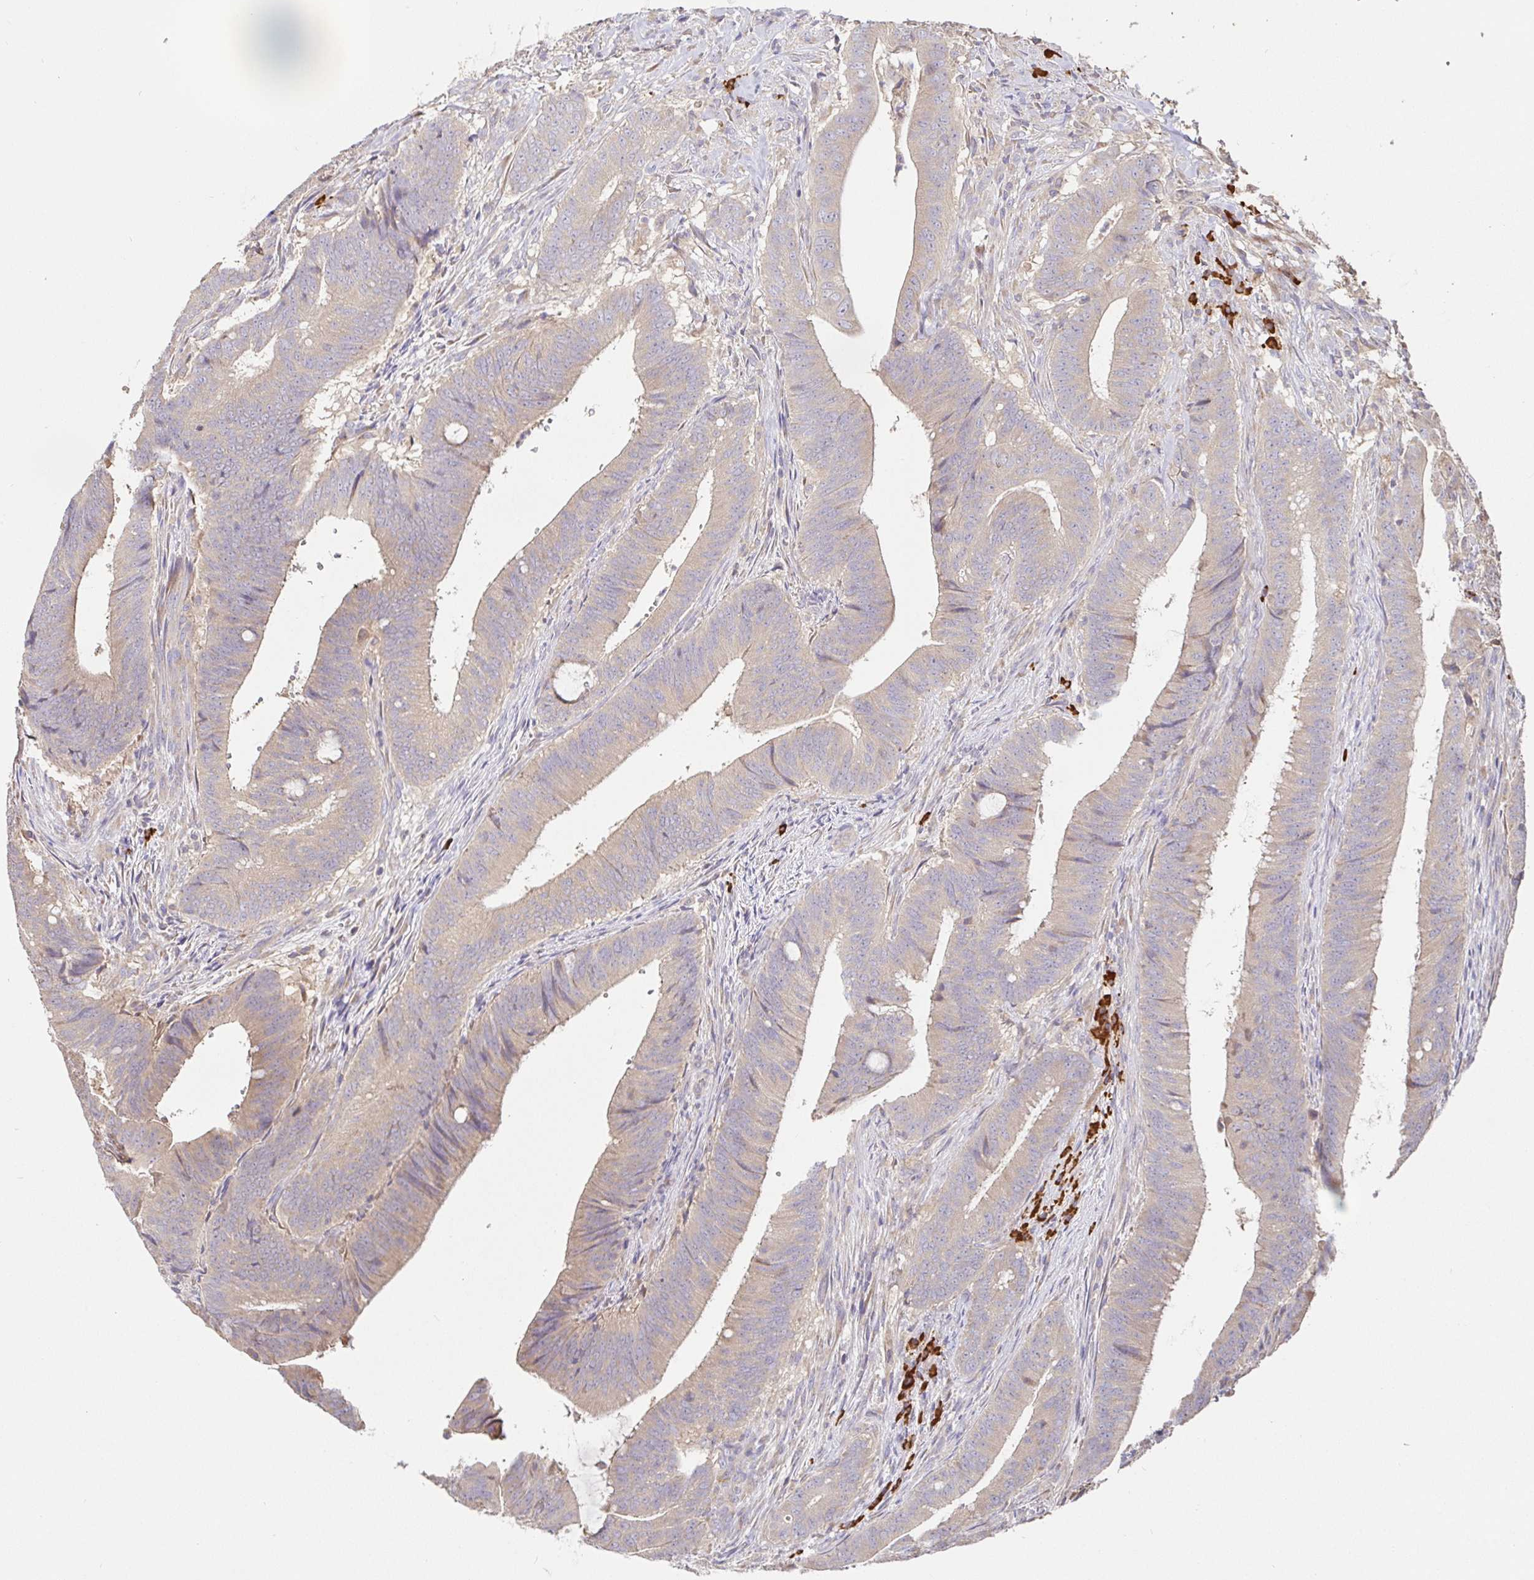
{"staining": {"intensity": "weak", "quantity": "<25%", "location": "cytoplasmic/membranous"}, "tissue": "colorectal cancer", "cell_type": "Tumor cells", "image_type": "cancer", "snomed": [{"axis": "morphology", "description": "Adenocarcinoma, NOS"}, {"axis": "topography", "description": "Colon"}], "caption": "An immunohistochemistry histopathology image of adenocarcinoma (colorectal) is shown. There is no staining in tumor cells of adenocarcinoma (colorectal). (DAB IHC with hematoxylin counter stain).", "gene": "HAGH", "patient": {"sex": "female", "age": 43}}